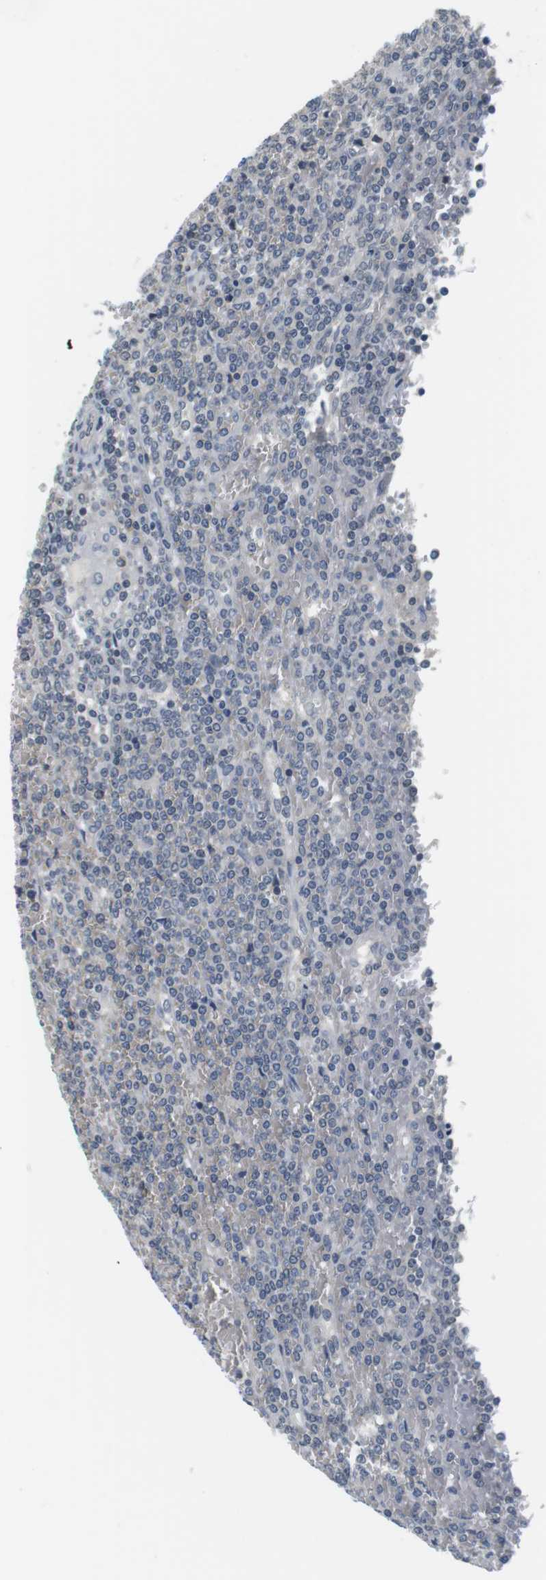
{"staining": {"intensity": "negative", "quantity": "none", "location": "none"}, "tissue": "lymphoma", "cell_type": "Tumor cells", "image_type": "cancer", "snomed": [{"axis": "morphology", "description": "Malignant lymphoma, non-Hodgkin's type, Low grade"}, {"axis": "topography", "description": "Spleen"}], "caption": "Tumor cells show no significant protein positivity in low-grade malignant lymphoma, non-Hodgkin's type. (DAB IHC, high magnification).", "gene": "WNT7A", "patient": {"sex": "female", "age": 19}}